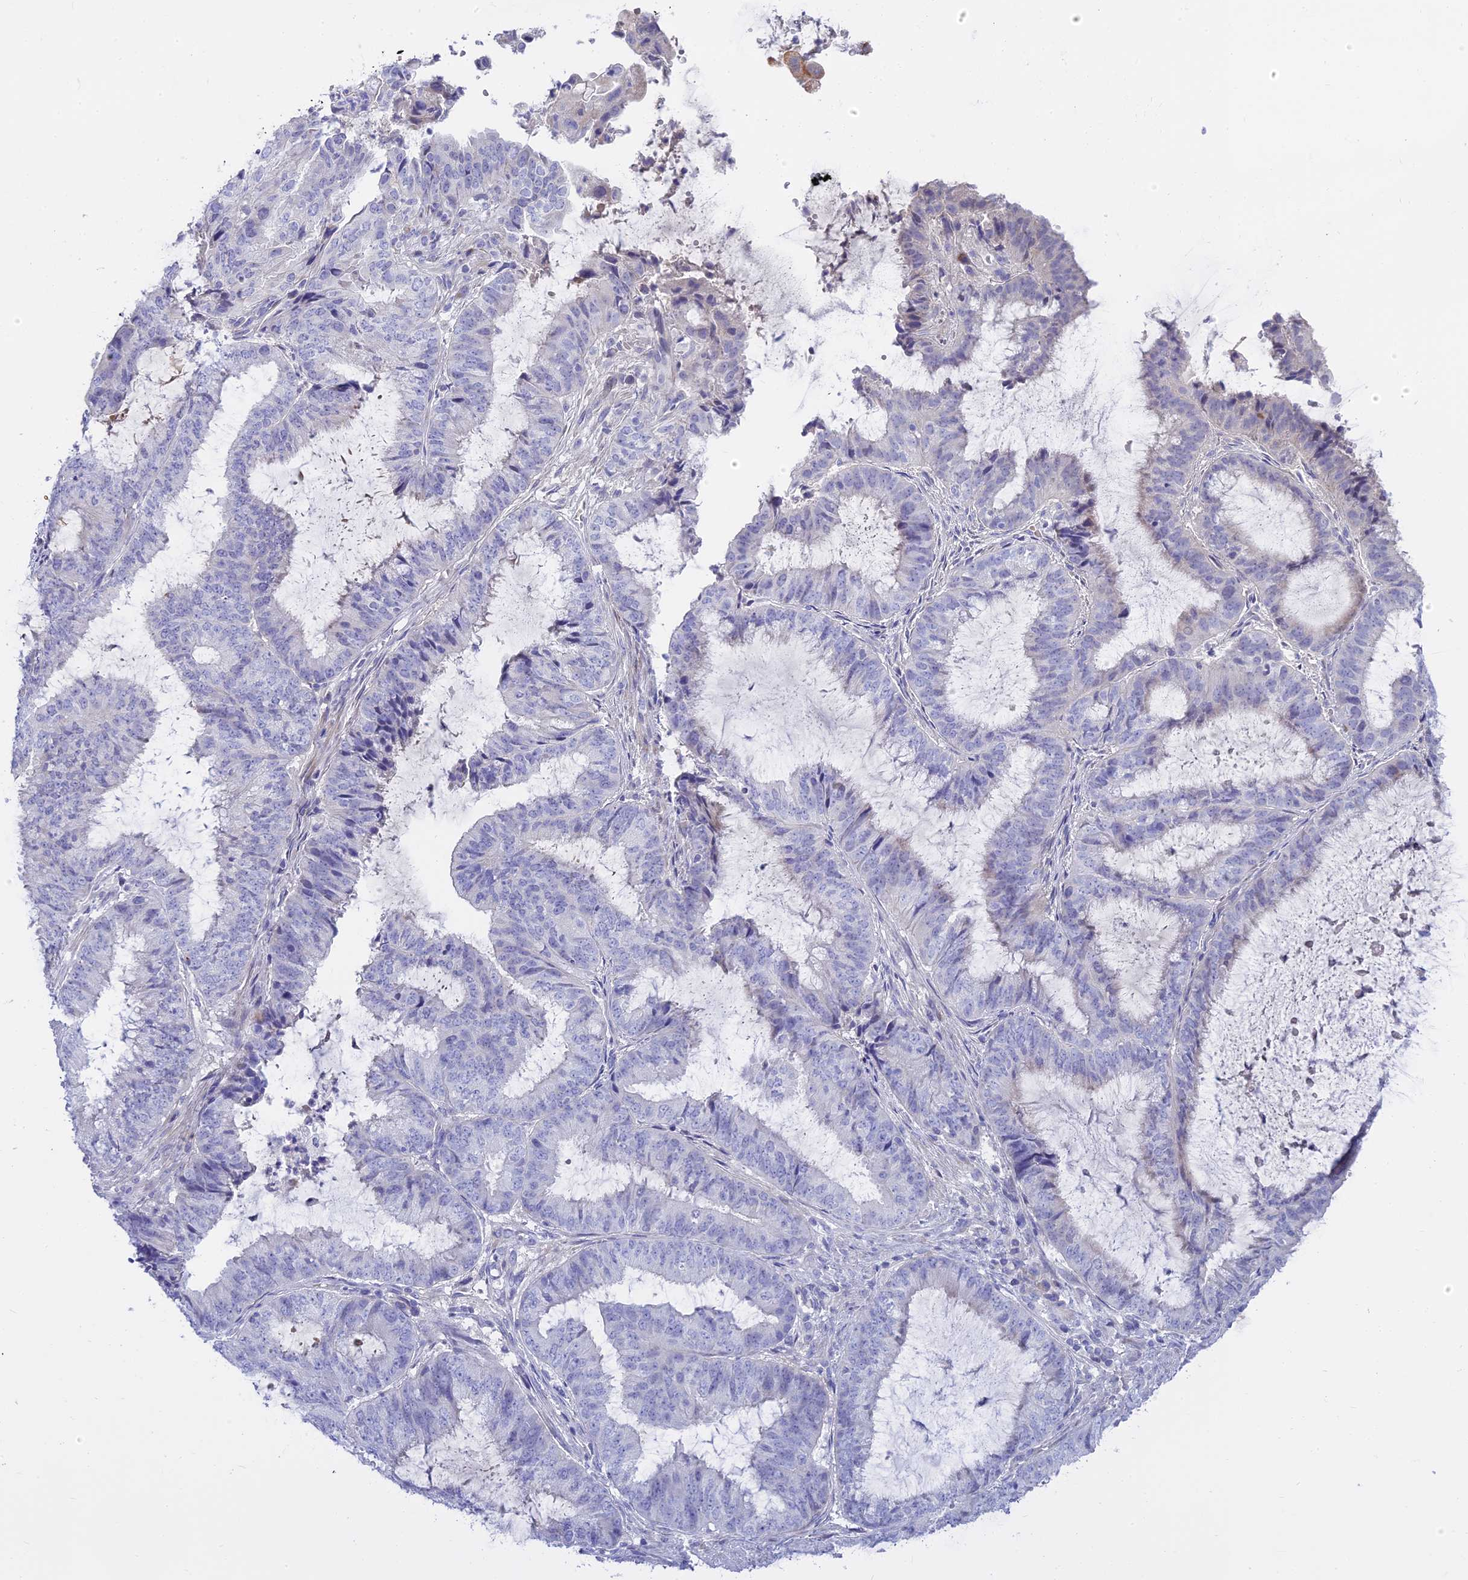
{"staining": {"intensity": "negative", "quantity": "none", "location": "none"}, "tissue": "endometrial cancer", "cell_type": "Tumor cells", "image_type": "cancer", "snomed": [{"axis": "morphology", "description": "Adenocarcinoma, NOS"}, {"axis": "topography", "description": "Endometrium"}], "caption": "Immunohistochemistry of human adenocarcinoma (endometrial) reveals no staining in tumor cells.", "gene": "MBD3L1", "patient": {"sex": "female", "age": 51}}